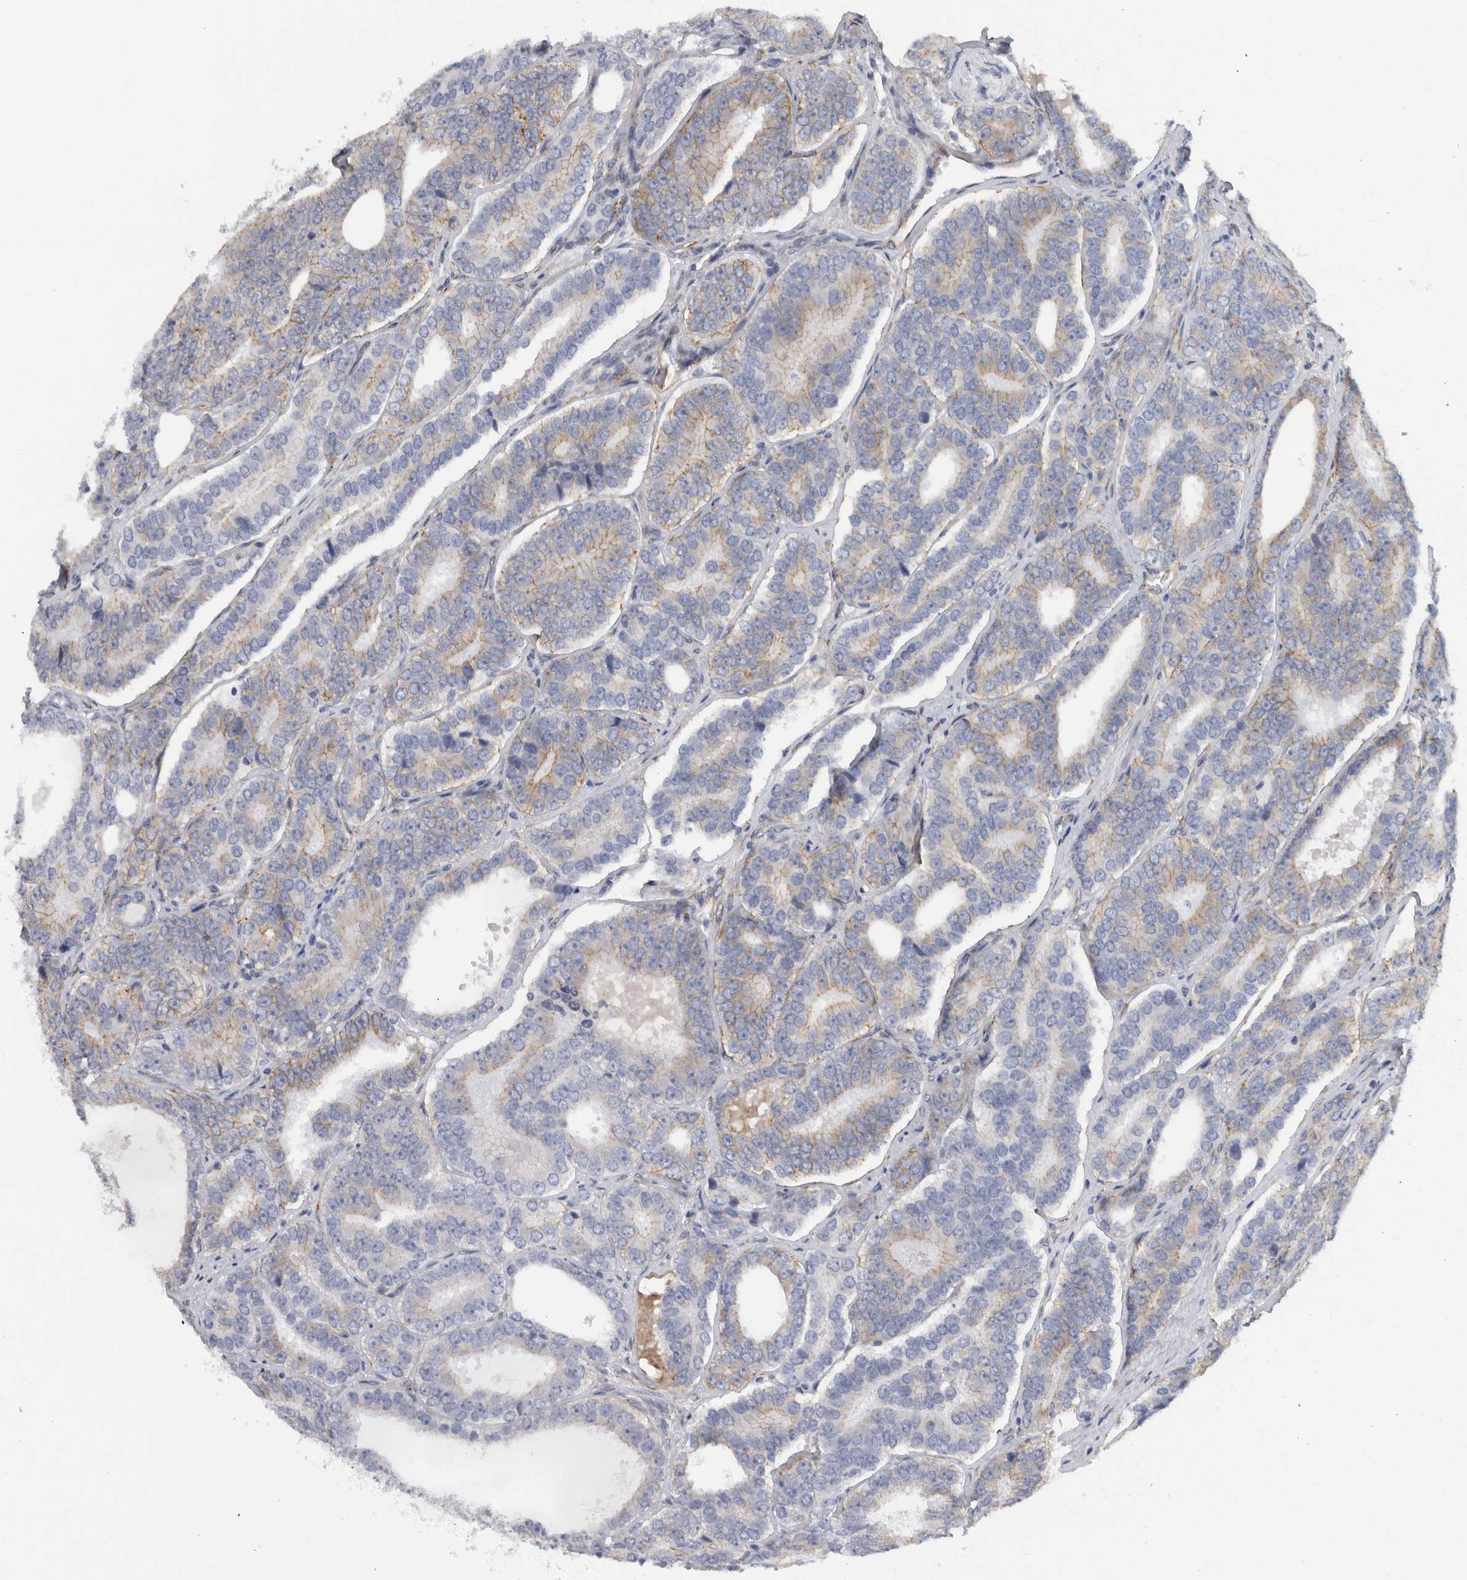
{"staining": {"intensity": "weak", "quantity": "25%-75%", "location": "cytoplasmic/membranous"}, "tissue": "prostate cancer", "cell_type": "Tumor cells", "image_type": "cancer", "snomed": [{"axis": "morphology", "description": "Adenocarcinoma, High grade"}, {"axis": "topography", "description": "Prostate"}], "caption": "Weak cytoplasmic/membranous positivity is present in about 25%-75% of tumor cells in prostate adenocarcinoma (high-grade).", "gene": "B3GNT3", "patient": {"sex": "male", "age": 56}}